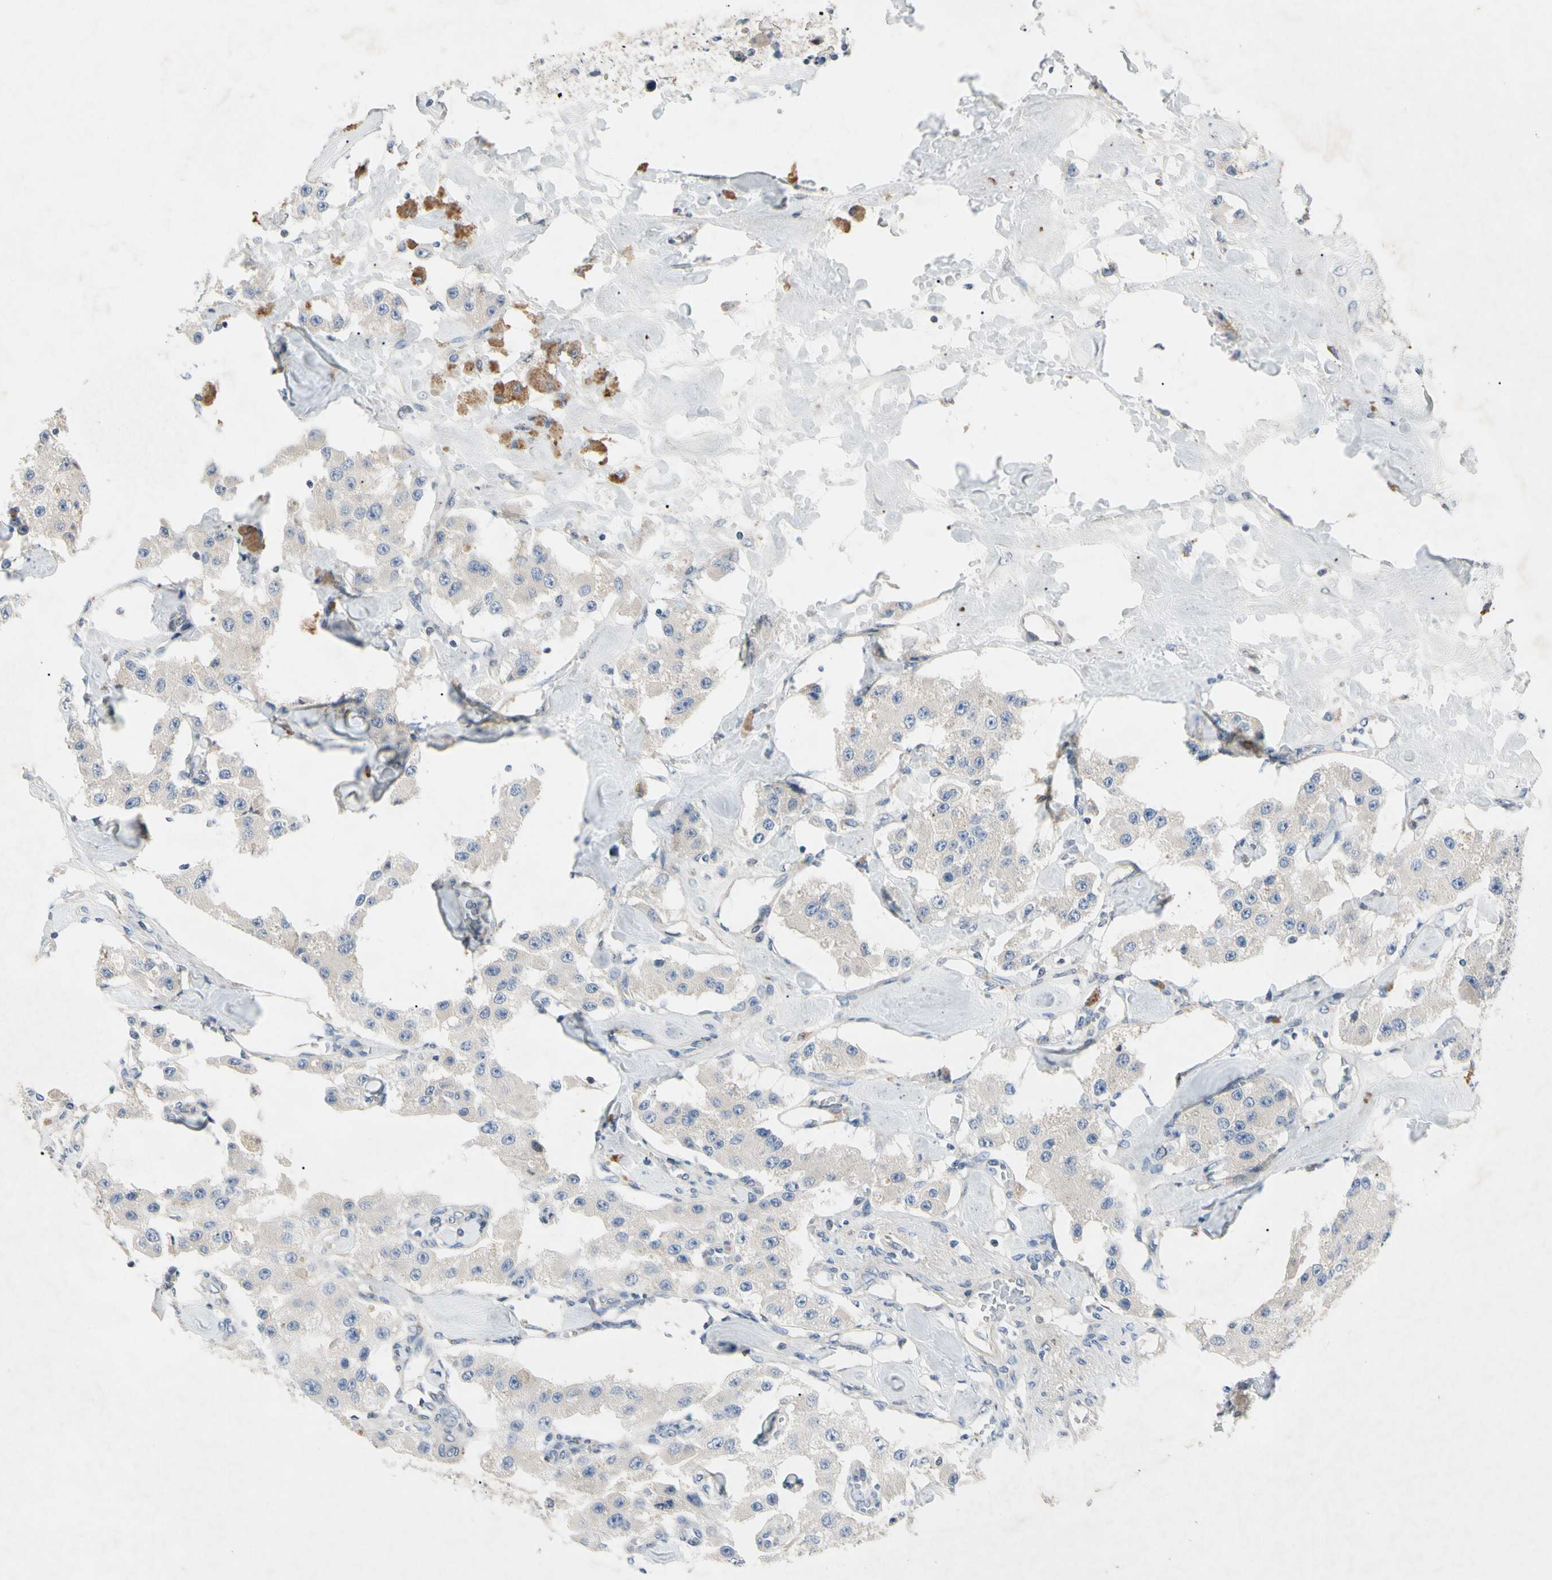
{"staining": {"intensity": "negative", "quantity": "none", "location": "none"}, "tissue": "carcinoid", "cell_type": "Tumor cells", "image_type": "cancer", "snomed": [{"axis": "morphology", "description": "Carcinoid, malignant, NOS"}, {"axis": "topography", "description": "Pancreas"}], "caption": "Tumor cells are negative for protein expression in human malignant carcinoid.", "gene": "GAS6", "patient": {"sex": "male", "age": 41}}